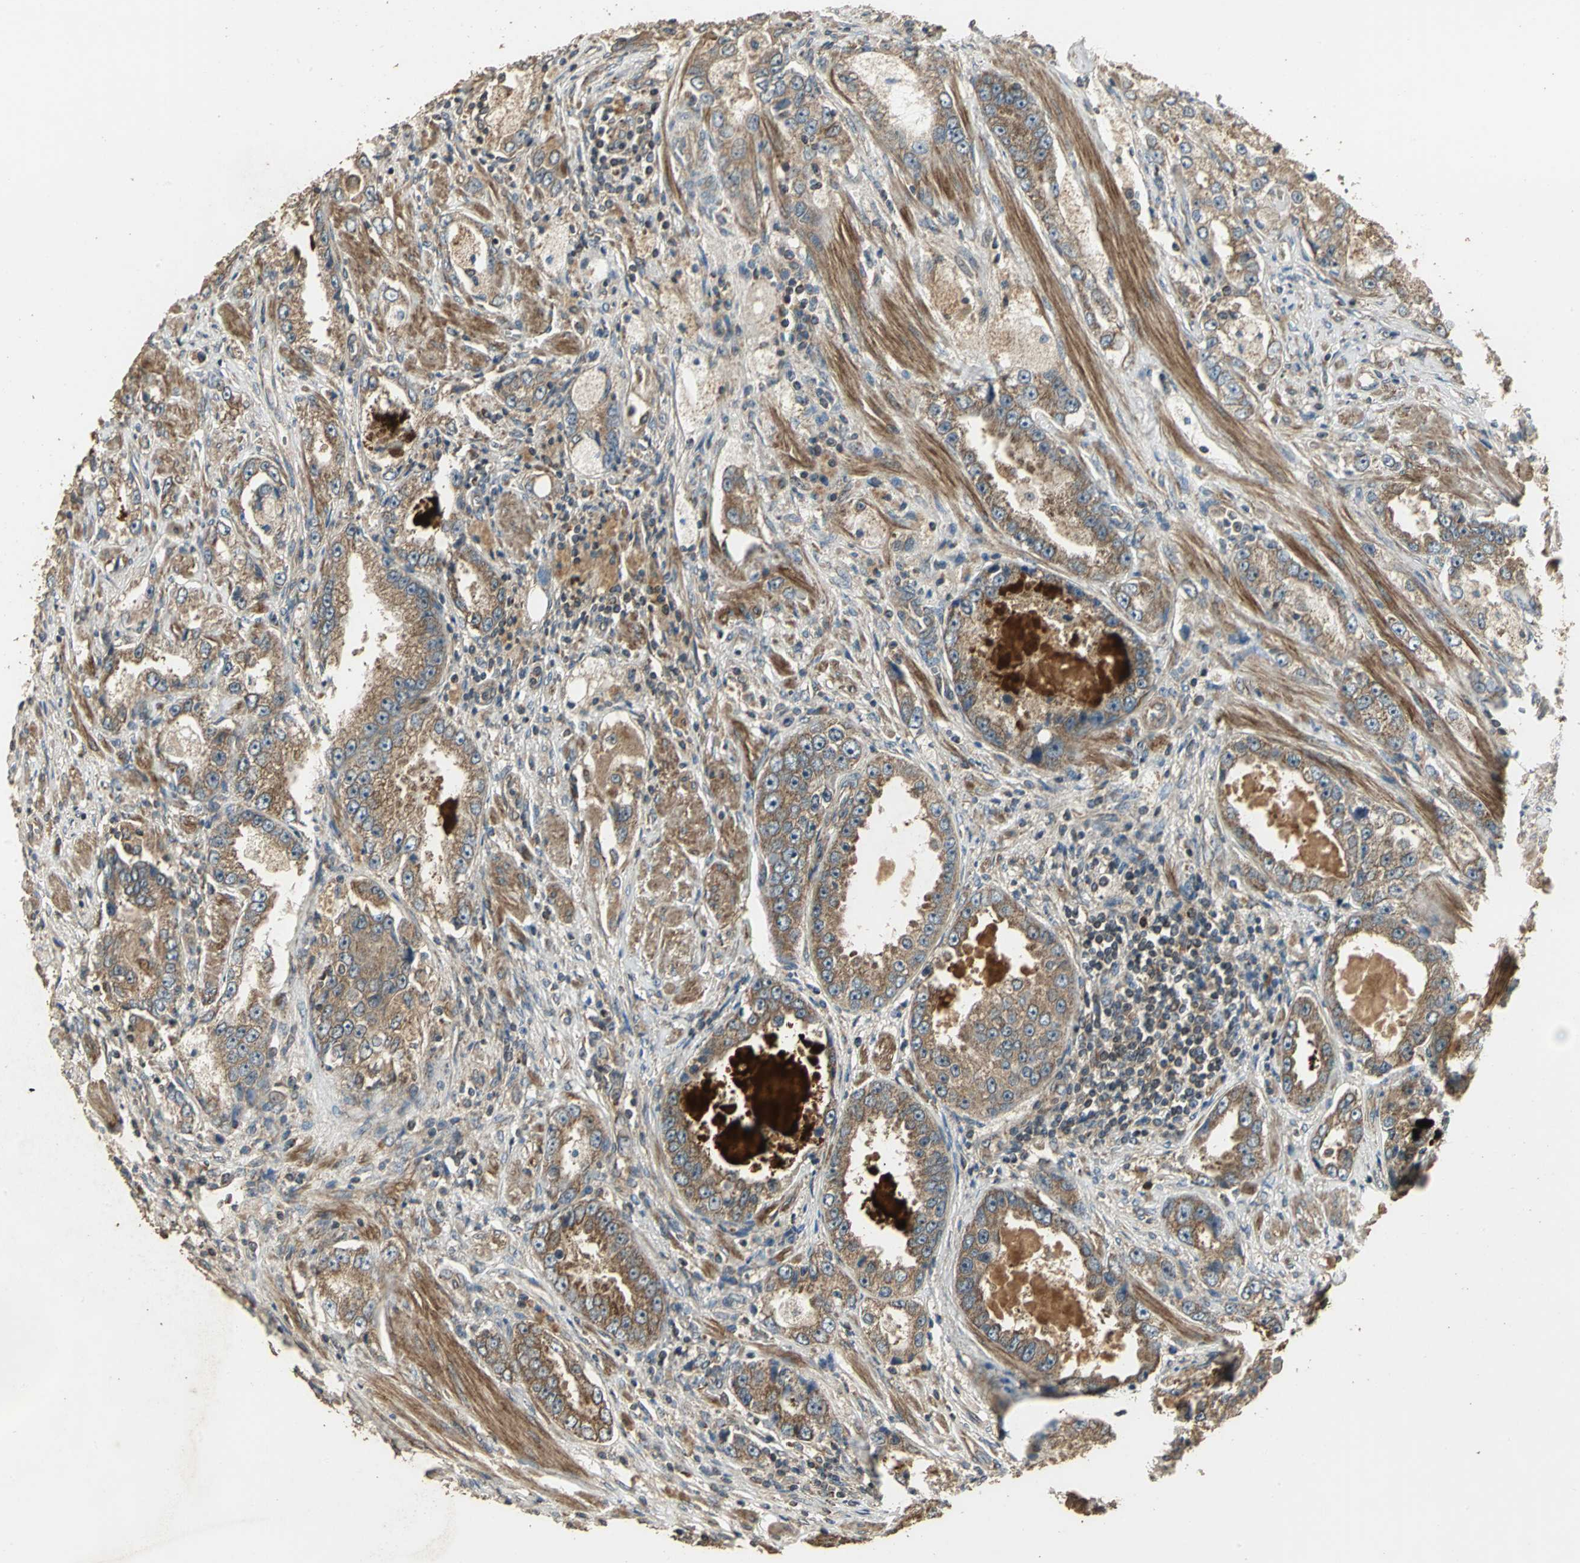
{"staining": {"intensity": "moderate", "quantity": ">75%", "location": "cytoplasmic/membranous"}, "tissue": "prostate cancer", "cell_type": "Tumor cells", "image_type": "cancer", "snomed": [{"axis": "morphology", "description": "Adenocarcinoma, High grade"}, {"axis": "topography", "description": "Prostate"}], "caption": "This histopathology image shows immunohistochemistry (IHC) staining of human prostate adenocarcinoma (high-grade), with medium moderate cytoplasmic/membranous staining in about >75% of tumor cells.", "gene": "KANK1", "patient": {"sex": "male", "age": 63}}